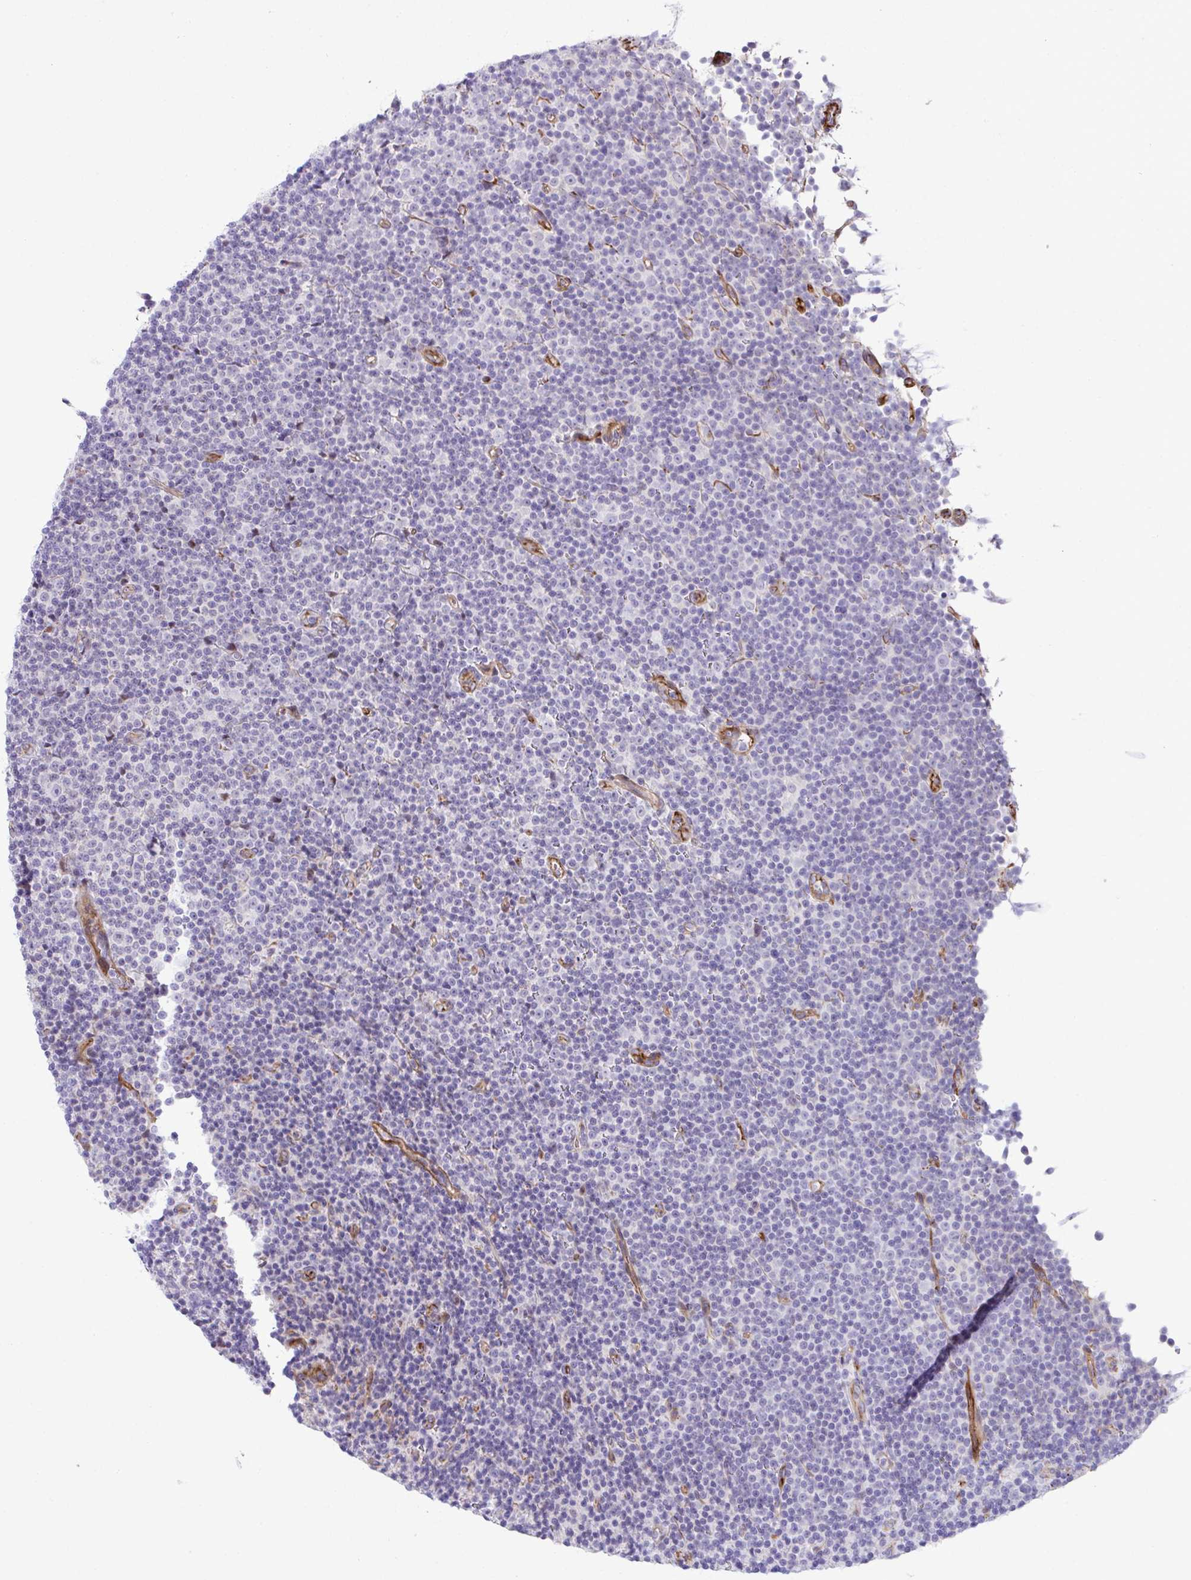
{"staining": {"intensity": "negative", "quantity": "none", "location": "none"}, "tissue": "lymphoma", "cell_type": "Tumor cells", "image_type": "cancer", "snomed": [{"axis": "morphology", "description": "Malignant lymphoma, non-Hodgkin's type, Low grade"}, {"axis": "topography", "description": "Lymph node"}], "caption": "Lymphoma was stained to show a protein in brown. There is no significant staining in tumor cells.", "gene": "FBXO34", "patient": {"sex": "female", "age": 67}}